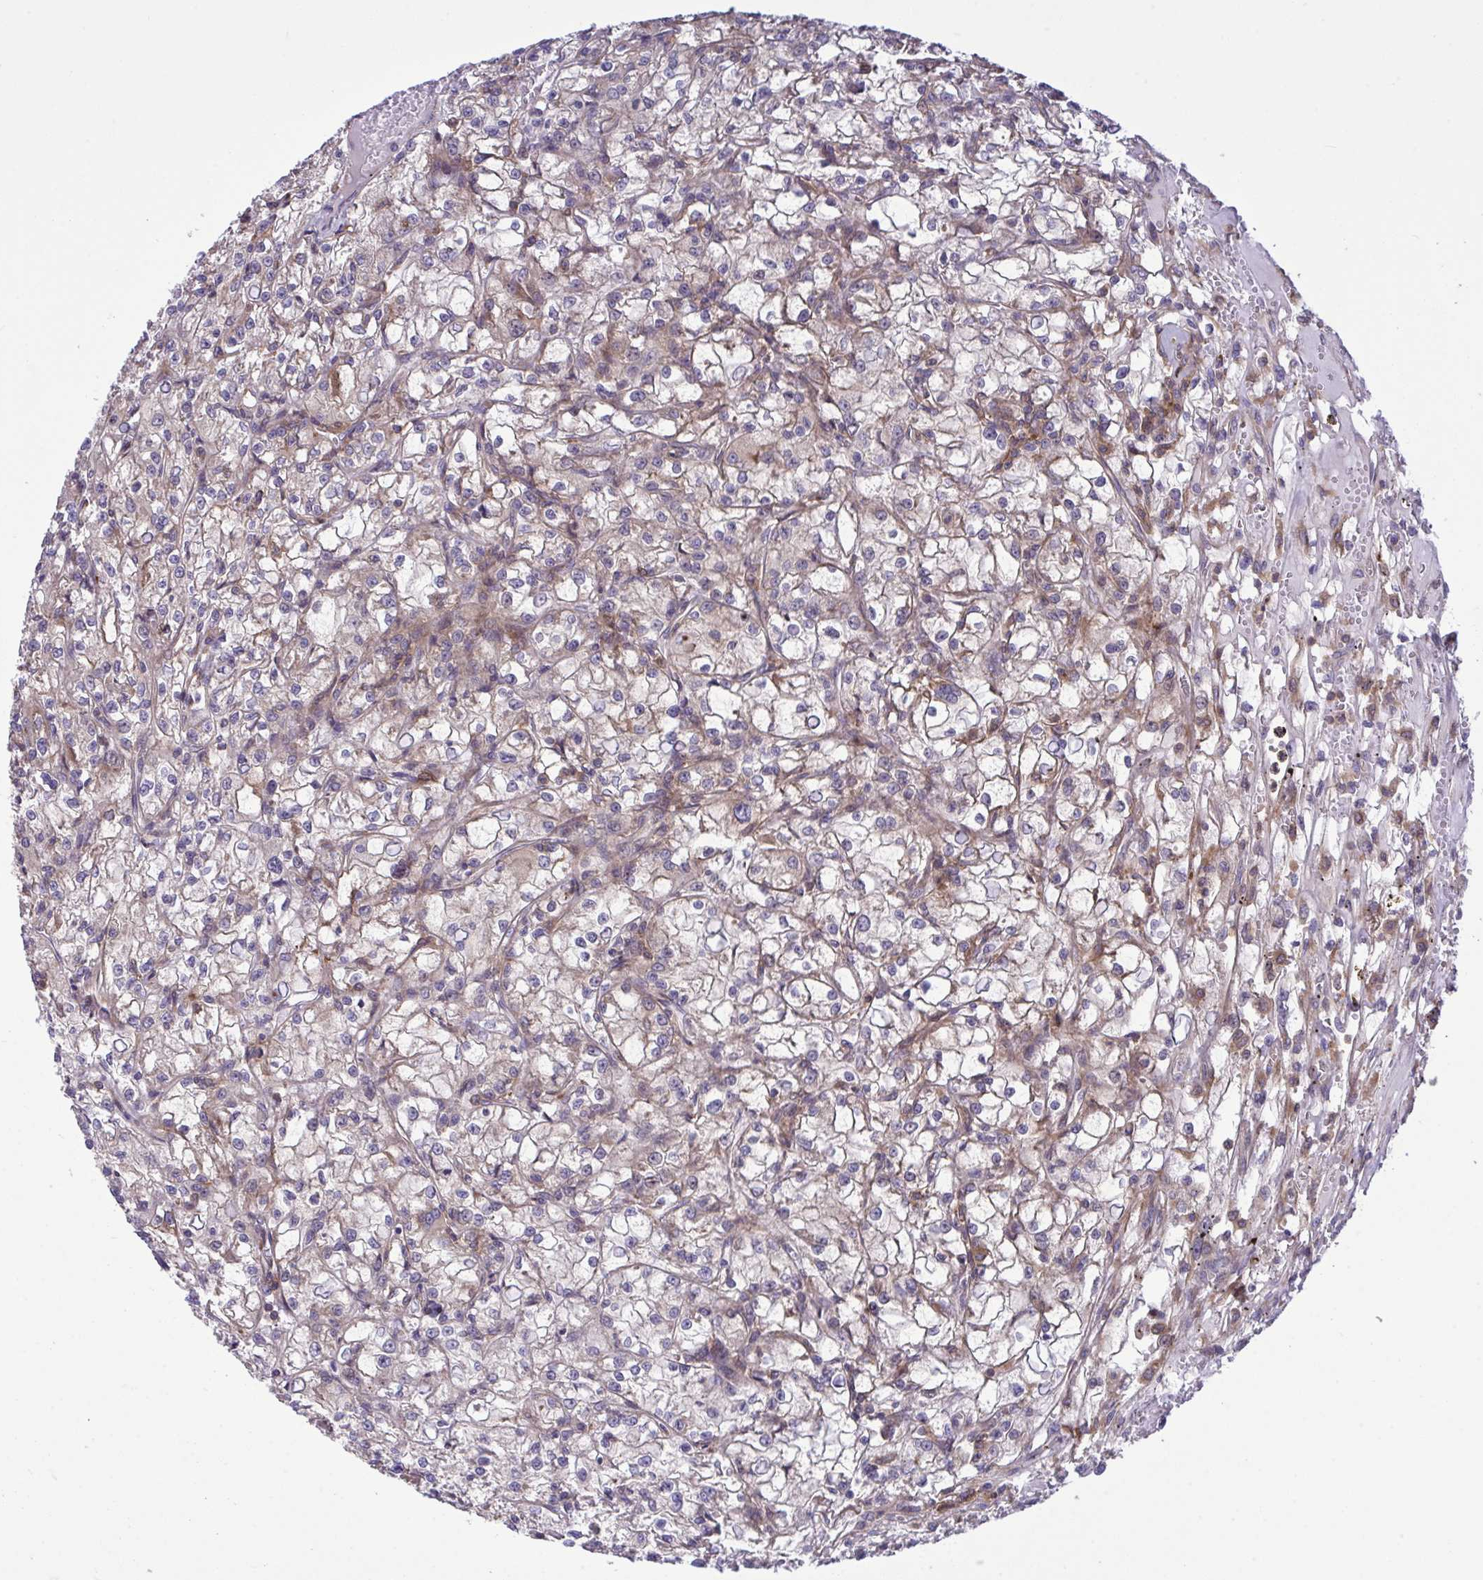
{"staining": {"intensity": "weak", "quantity": "<25%", "location": "cytoplasmic/membranous"}, "tissue": "renal cancer", "cell_type": "Tumor cells", "image_type": "cancer", "snomed": [{"axis": "morphology", "description": "Adenocarcinoma, NOS"}, {"axis": "topography", "description": "Kidney"}], "caption": "Human renal cancer stained for a protein using immunohistochemistry displays no expression in tumor cells.", "gene": "GRB14", "patient": {"sex": "female", "age": 59}}